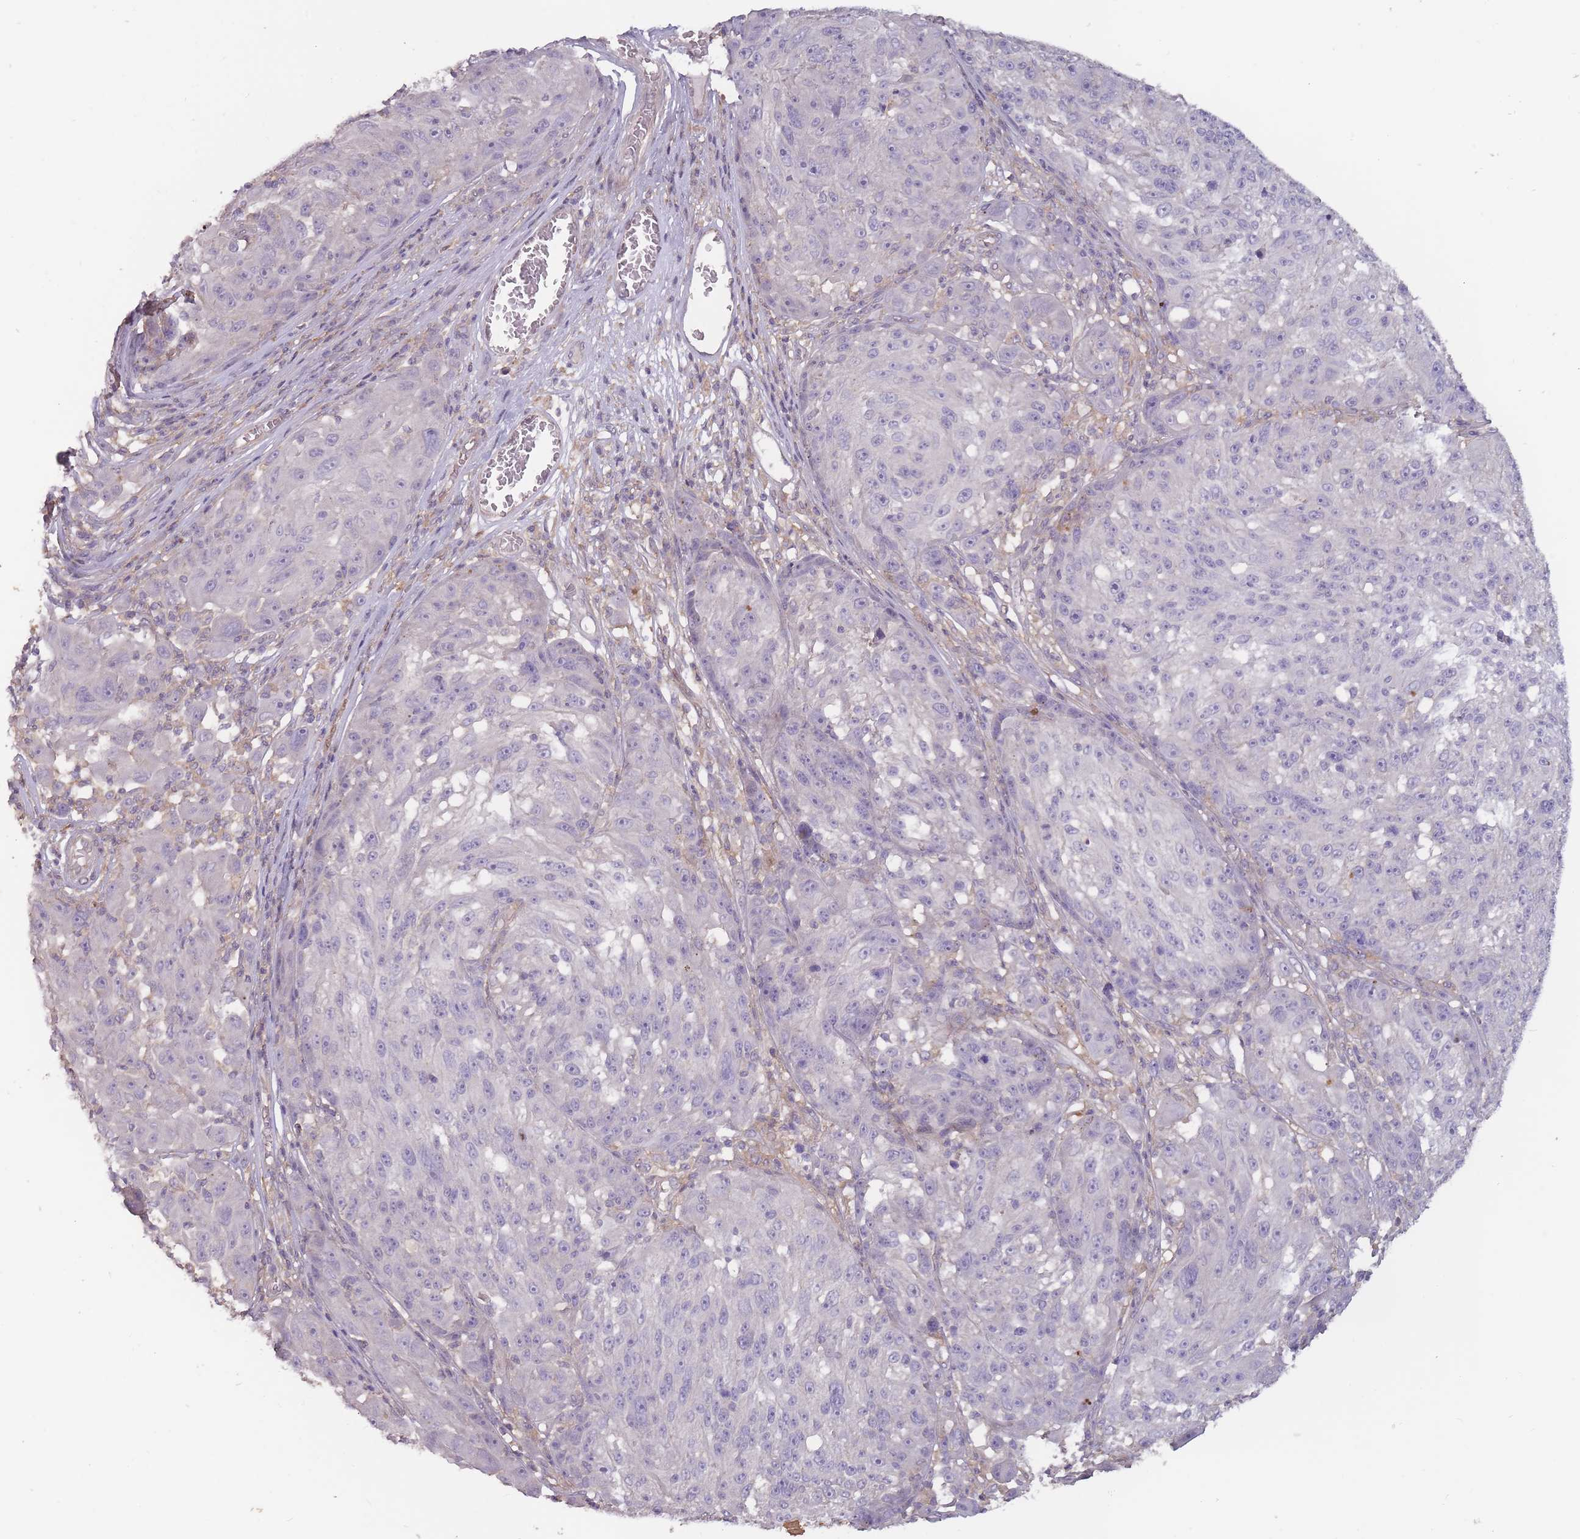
{"staining": {"intensity": "negative", "quantity": "none", "location": "none"}, "tissue": "melanoma", "cell_type": "Tumor cells", "image_type": "cancer", "snomed": [{"axis": "morphology", "description": "Malignant melanoma, NOS"}, {"axis": "topography", "description": "Skin"}], "caption": "DAB (3,3'-diaminobenzidine) immunohistochemical staining of melanoma displays no significant staining in tumor cells.", "gene": "TET3", "patient": {"sex": "male", "age": 53}}